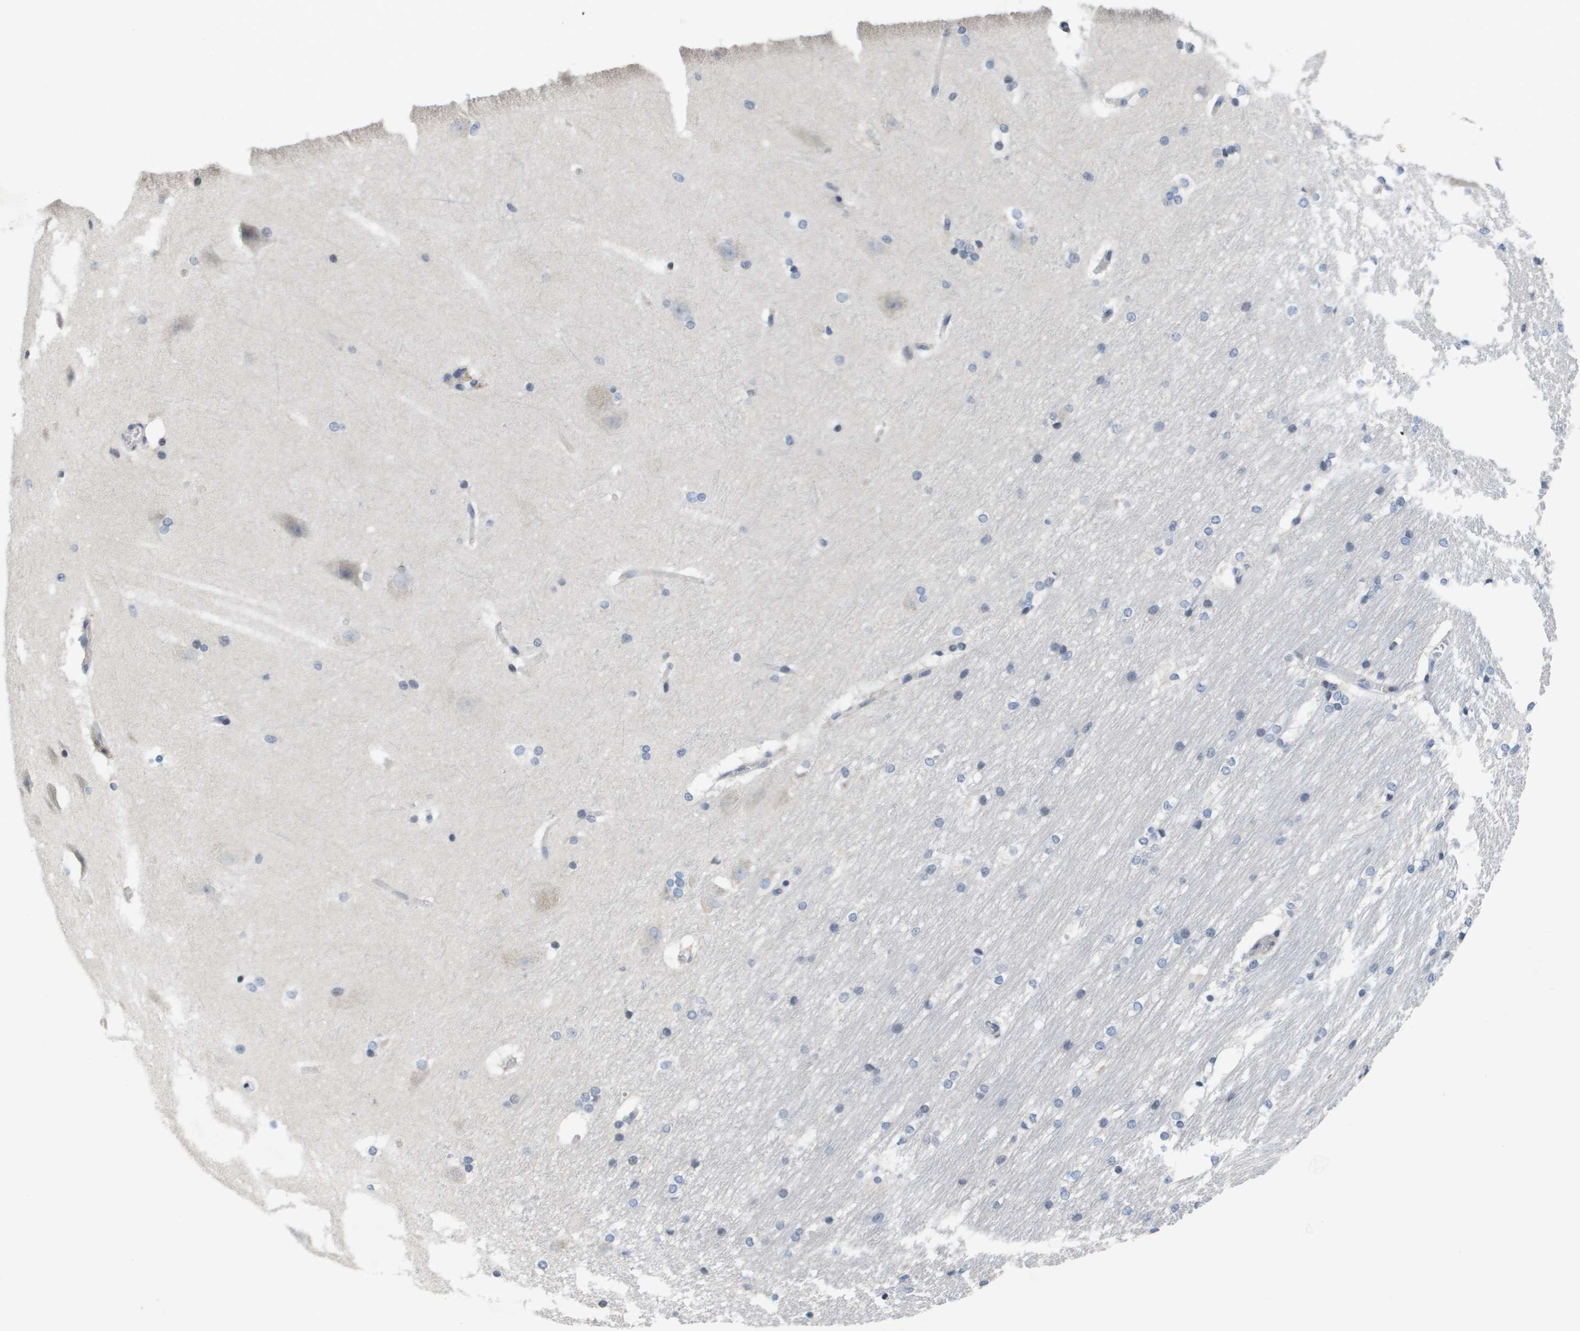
{"staining": {"intensity": "negative", "quantity": "none", "location": "none"}, "tissue": "hippocampus", "cell_type": "Glial cells", "image_type": "normal", "snomed": [{"axis": "morphology", "description": "Normal tissue, NOS"}, {"axis": "topography", "description": "Hippocampus"}], "caption": "Protein analysis of normal hippocampus exhibits no significant positivity in glial cells.", "gene": "CAPN11", "patient": {"sex": "female", "age": 19}}